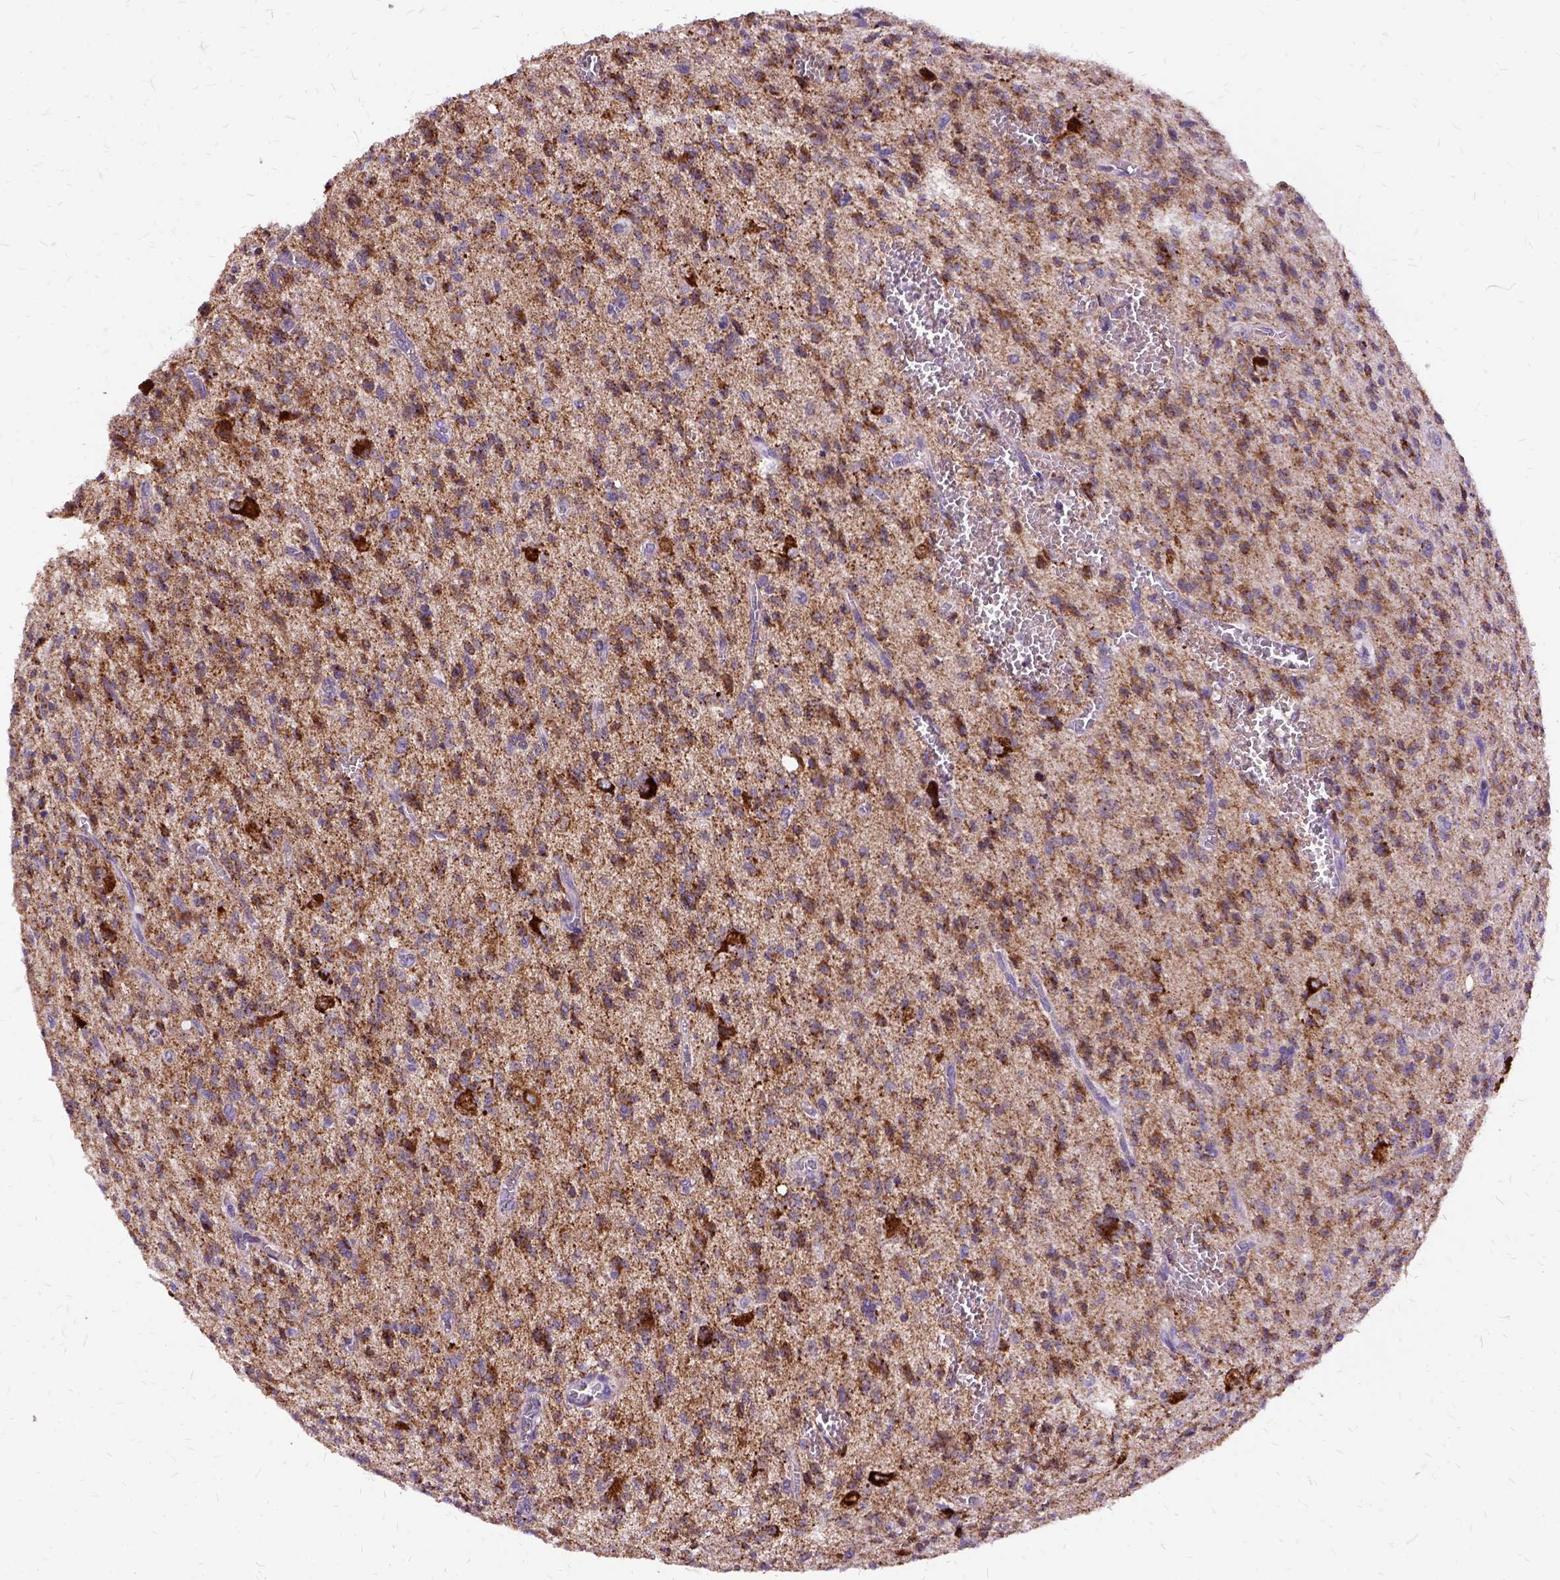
{"staining": {"intensity": "moderate", "quantity": ">75%", "location": "cytoplasmic/membranous"}, "tissue": "glioma", "cell_type": "Tumor cells", "image_type": "cancer", "snomed": [{"axis": "morphology", "description": "Glioma, malignant, Low grade"}, {"axis": "topography", "description": "Brain"}], "caption": "This histopathology image exhibits glioma stained with immunohistochemistry (IHC) to label a protein in brown. The cytoplasmic/membranous of tumor cells show moderate positivity for the protein. Nuclei are counter-stained blue.", "gene": "OXCT1", "patient": {"sex": "male", "age": 64}}